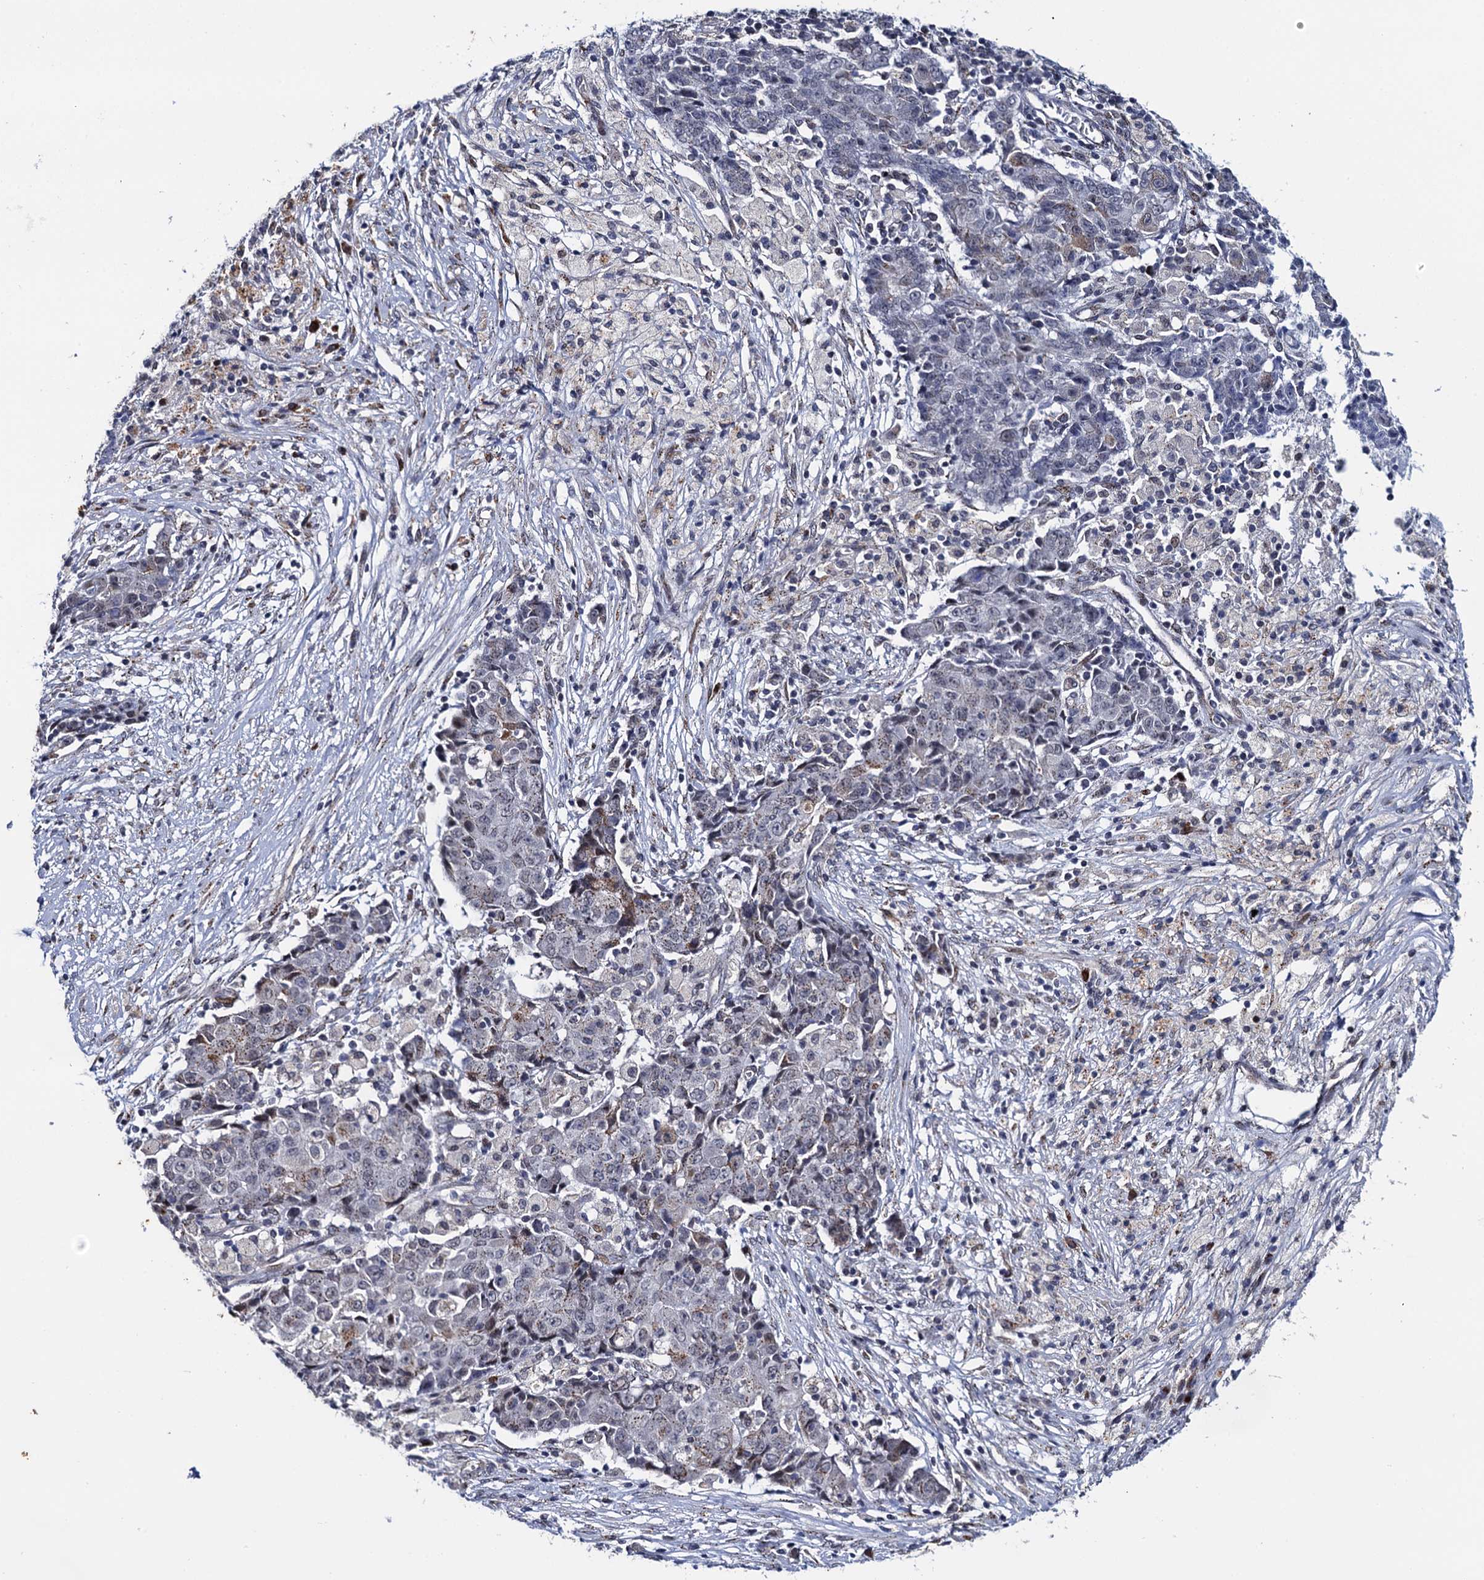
{"staining": {"intensity": "weak", "quantity": "<25%", "location": "cytoplasmic/membranous"}, "tissue": "ovarian cancer", "cell_type": "Tumor cells", "image_type": "cancer", "snomed": [{"axis": "morphology", "description": "Carcinoma, endometroid"}, {"axis": "topography", "description": "Ovary"}], "caption": "Tumor cells show no significant staining in ovarian endometroid carcinoma.", "gene": "THAP2", "patient": {"sex": "female", "age": 42}}